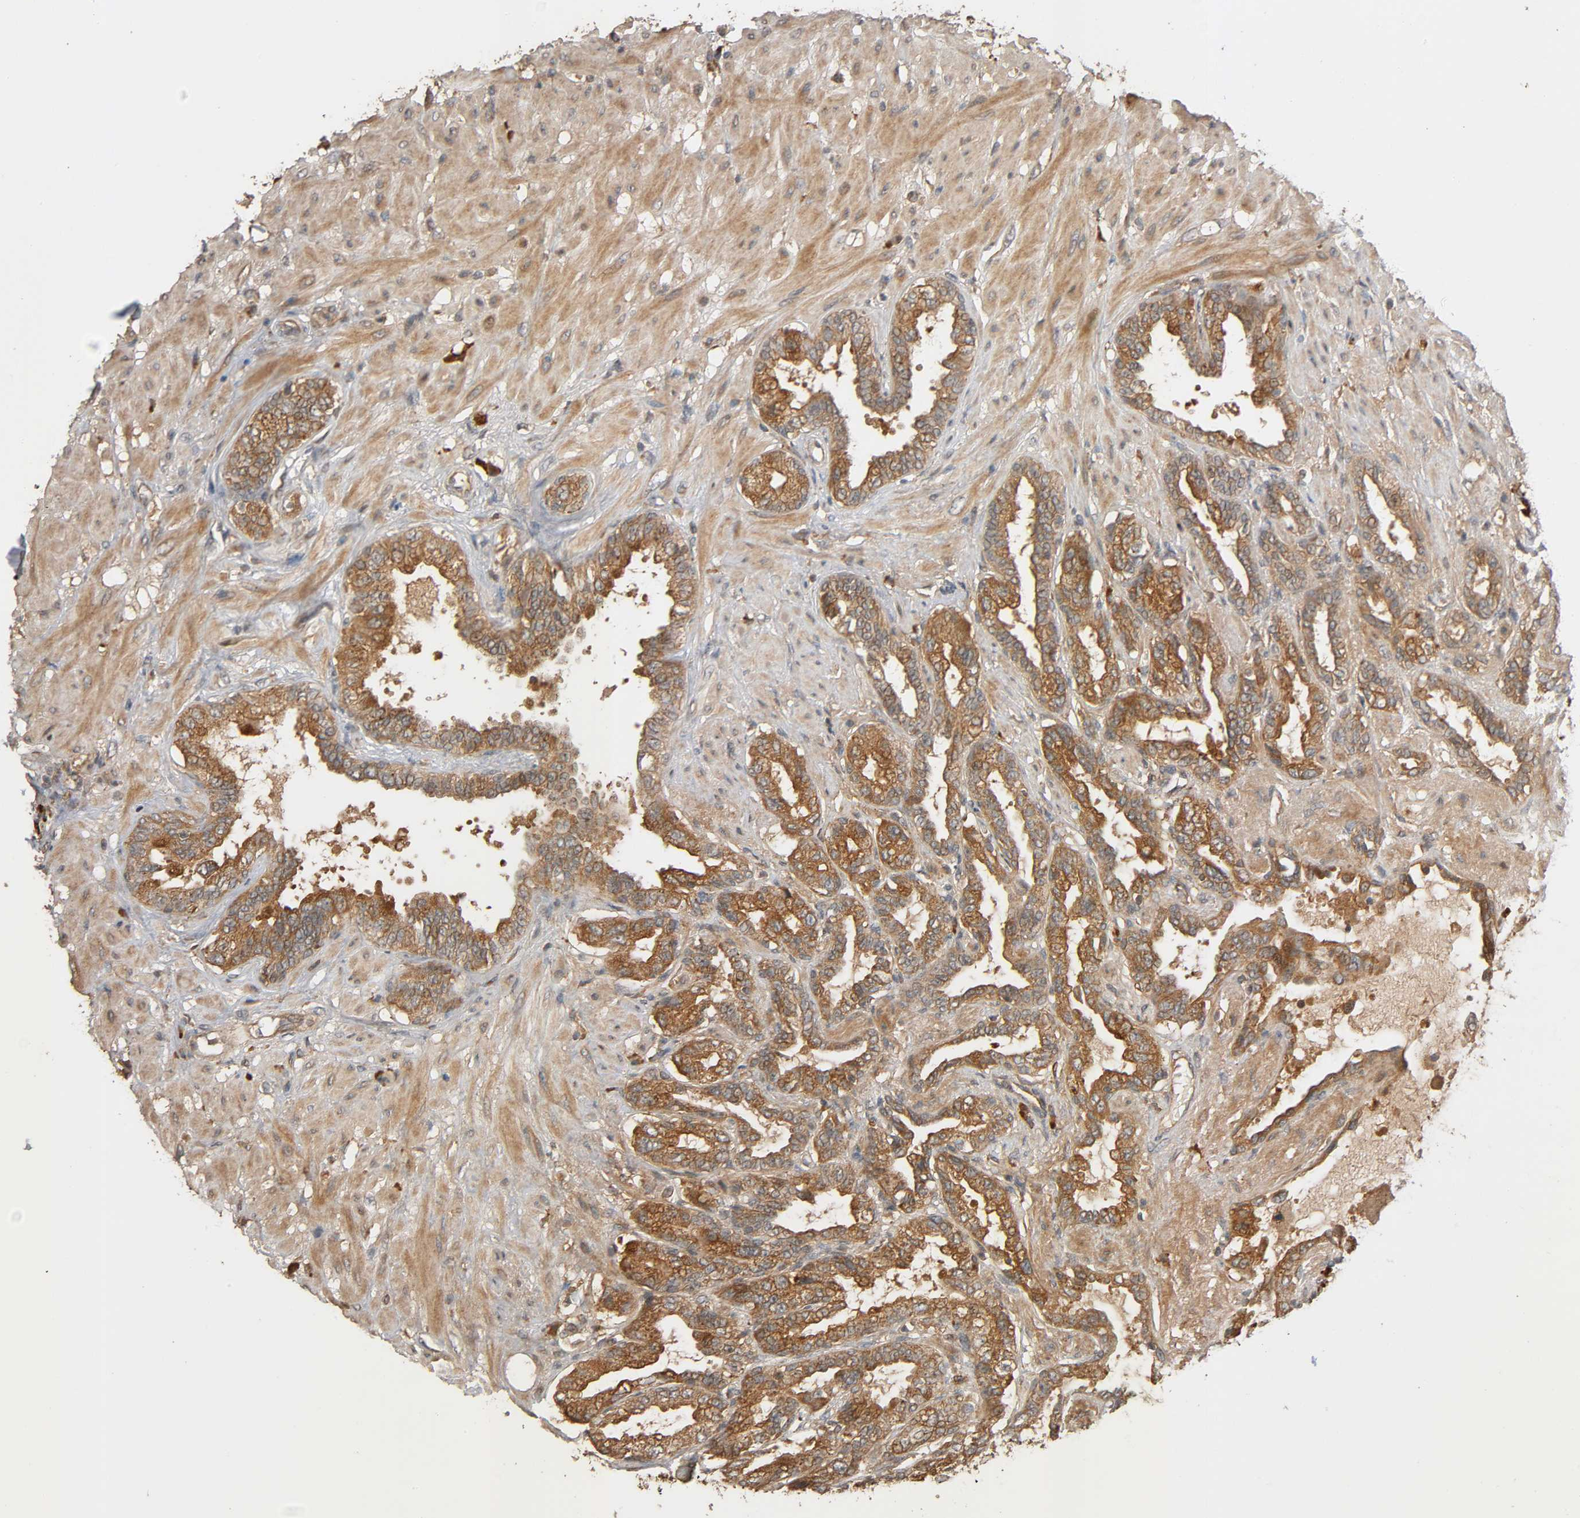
{"staining": {"intensity": "strong", "quantity": ">75%", "location": "cytoplasmic/membranous"}, "tissue": "seminal vesicle", "cell_type": "Glandular cells", "image_type": "normal", "snomed": [{"axis": "morphology", "description": "Normal tissue, NOS"}, {"axis": "topography", "description": "Seminal veicle"}], "caption": "This micrograph demonstrates IHC staining of unremarkable seminal vesicle, with high strong cytoplasmic/membranous staining in approximately >75% of glandular cells.", "gene": "MAP3K8", "patient": {"sex": "male", "age": 61}}